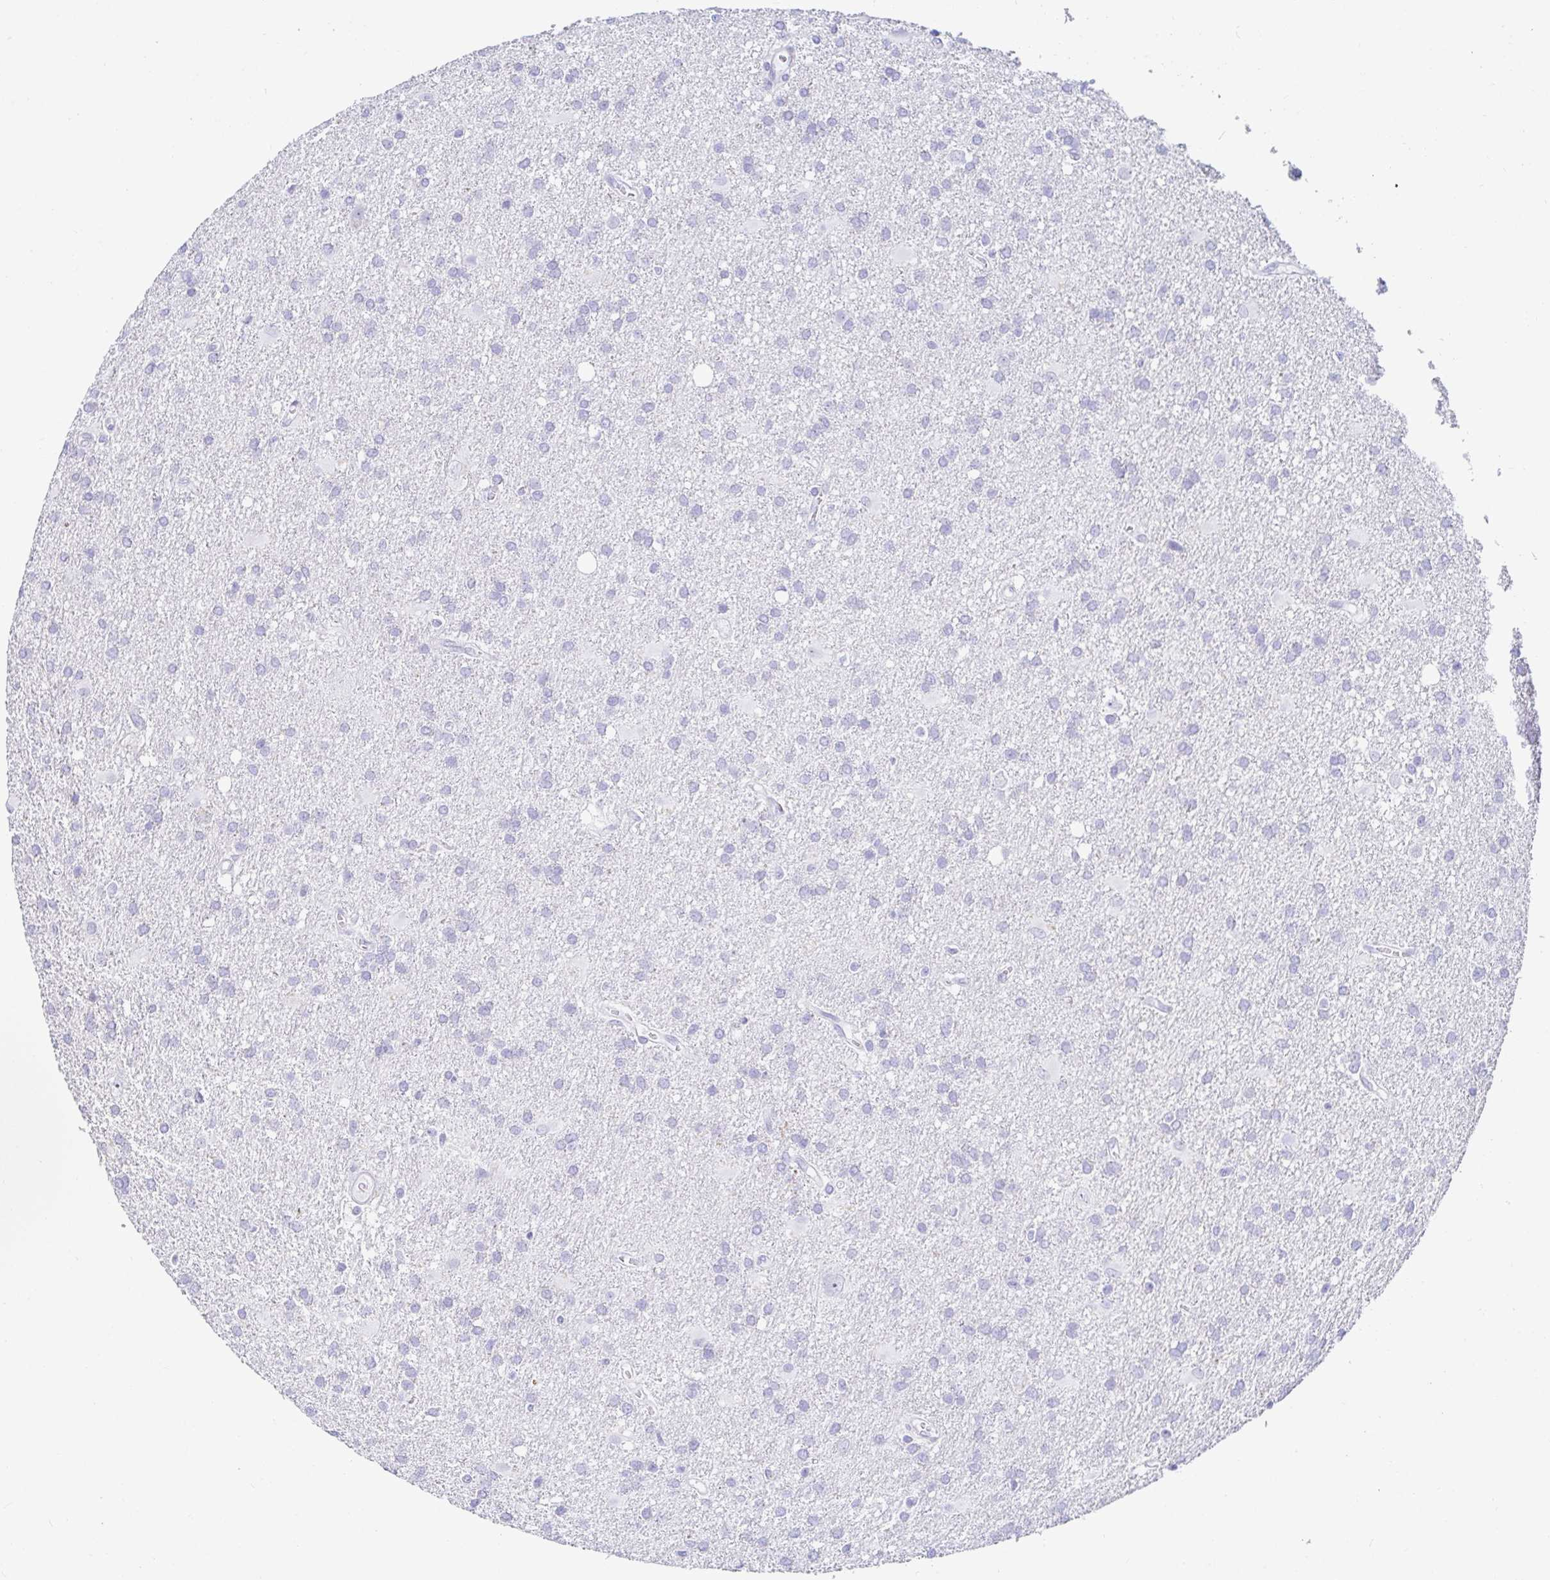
{"staining": {"intensity": "negative", "quantity": "none", "location": "none"}, "tissue": "glioma", "cell_type": "Tumor cells", "image_type": "cancer", "snomed": [{"axis": "morphology", "description": "Glioma, malignant, Low grade"}, {"axis": "topography", "description": "Brain"}], "caption": "Immunohistochemistry photomicrograph of neoplastic tissue: malignant low-grade glioma stained with DAB (3,3'-diaminobenzidine) exhibits no significant protein staining in tumor cells. (Brightfield microscopy of DAB immunohistochemistry (IHC) at high magnification).", "gene": "OR10K1", "patient": {"sex": "male", "age": 66}}